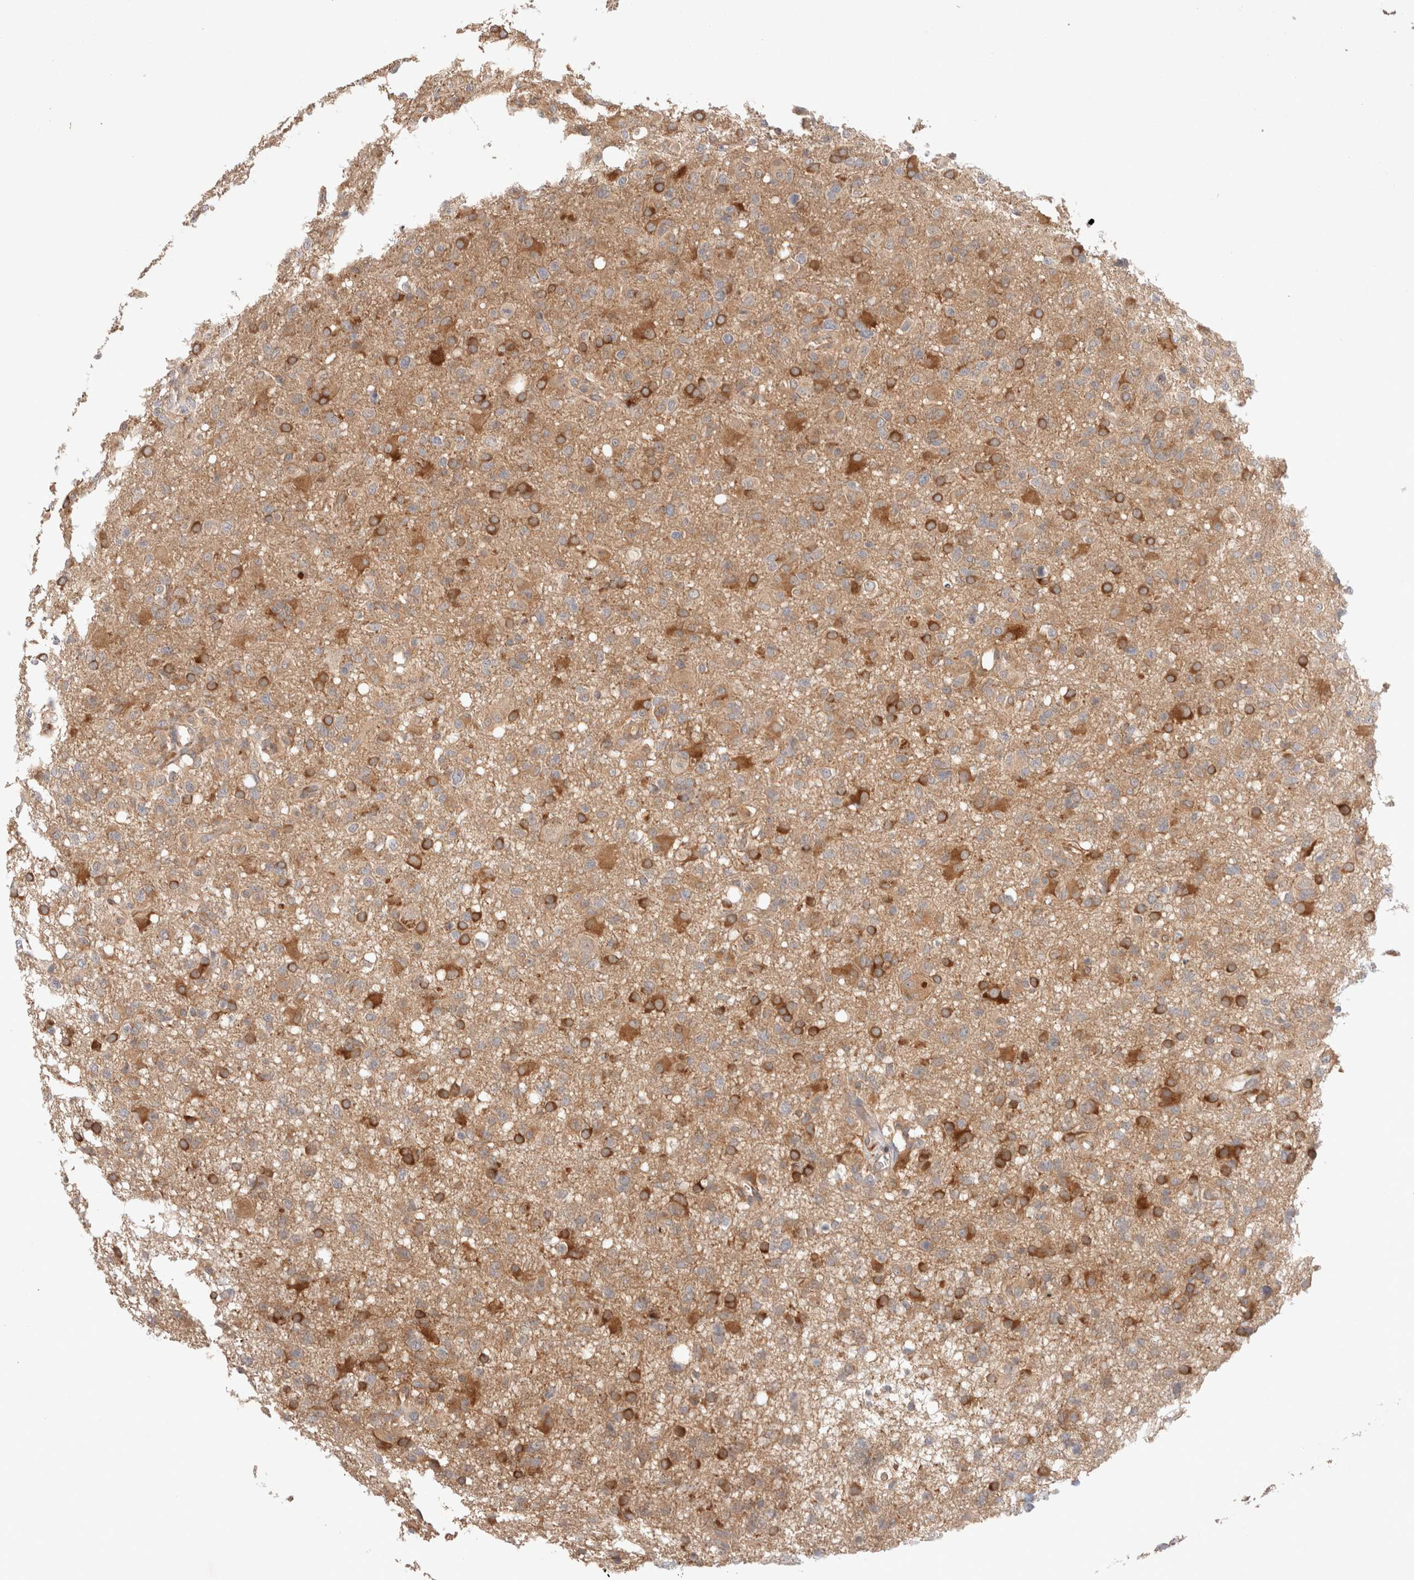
{"staining": {"intensity": "strong", "quantity": "25%-75%", "location": "cytoplasmic/membranous"}, "tissue": "glioma", "cell_type": "Tumor cells", "image_type": "cancer", "snomed": [{"axis": "morphology", "description": "Glioma, malignant, High grade"}, {"axis": "topography", "description": "Brain"}], "caption": "The histopathology image exhibits a brown stain indicating the presence of a protein in the cytoplasmic/membranous of tumor cells in glioma.", "gene": "KLHL20", "patient": {"sex": "female", "age": 57}}